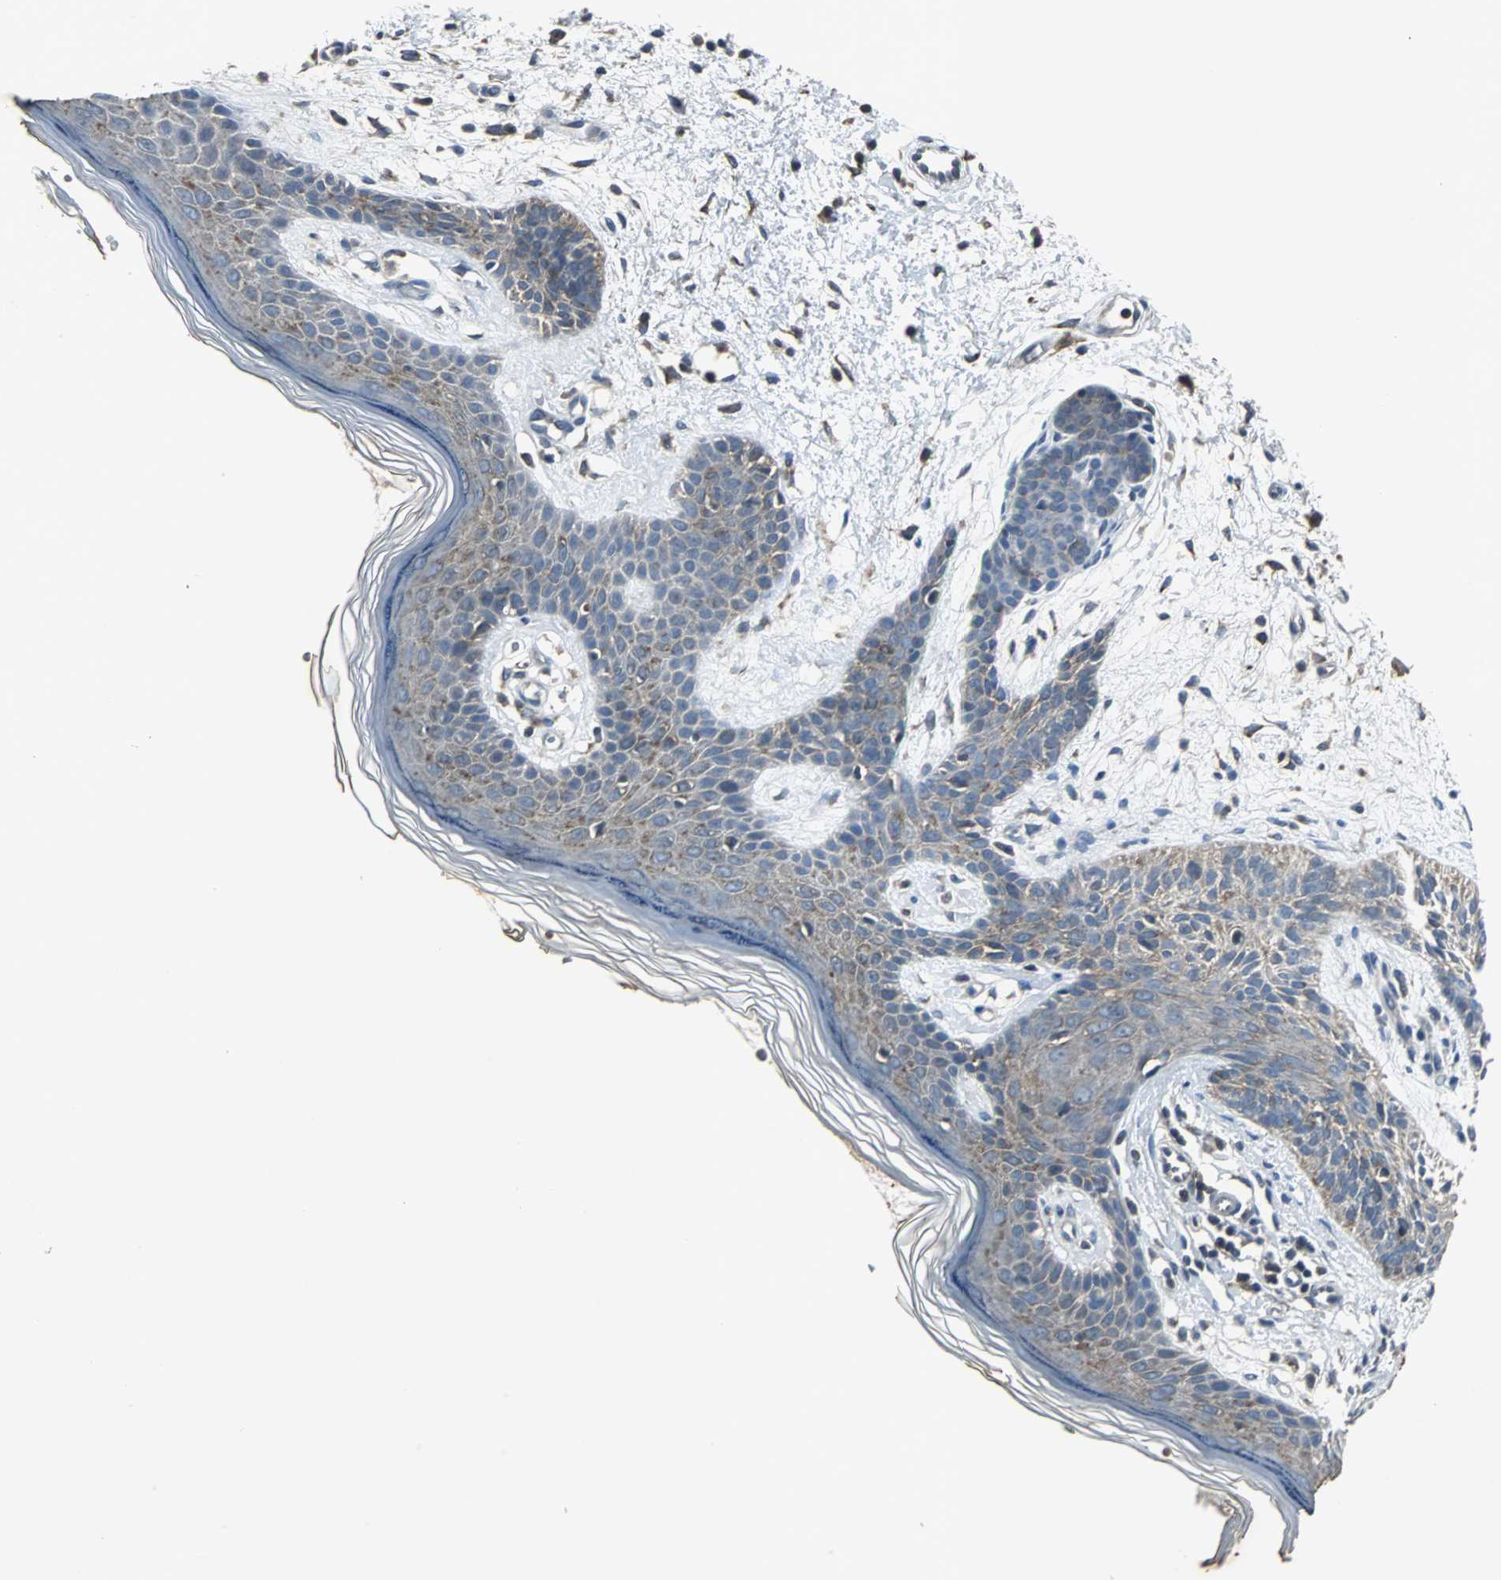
{"staining": {"intensity": "weak", "quantity": "<25%", "location": "cytoplasmic/membranous"}, "tissue": "skin cancer", "cell_type": "Tumor cells", "image_type": "cancer", "snomed": [{"axis": "morphology", "description": "Normal tissue, NOS"}, {"axis": "morphology", "description": "Basal cell carcinoma"}, {"axis": "topography", "description": "Skin"}], "caption": "Immunohistochemistry of basal cell carcinoma (skin) reveals no expression in tumor cells.", "gene": "SOS1", "patient": {"sex": "female", "age": 69}}